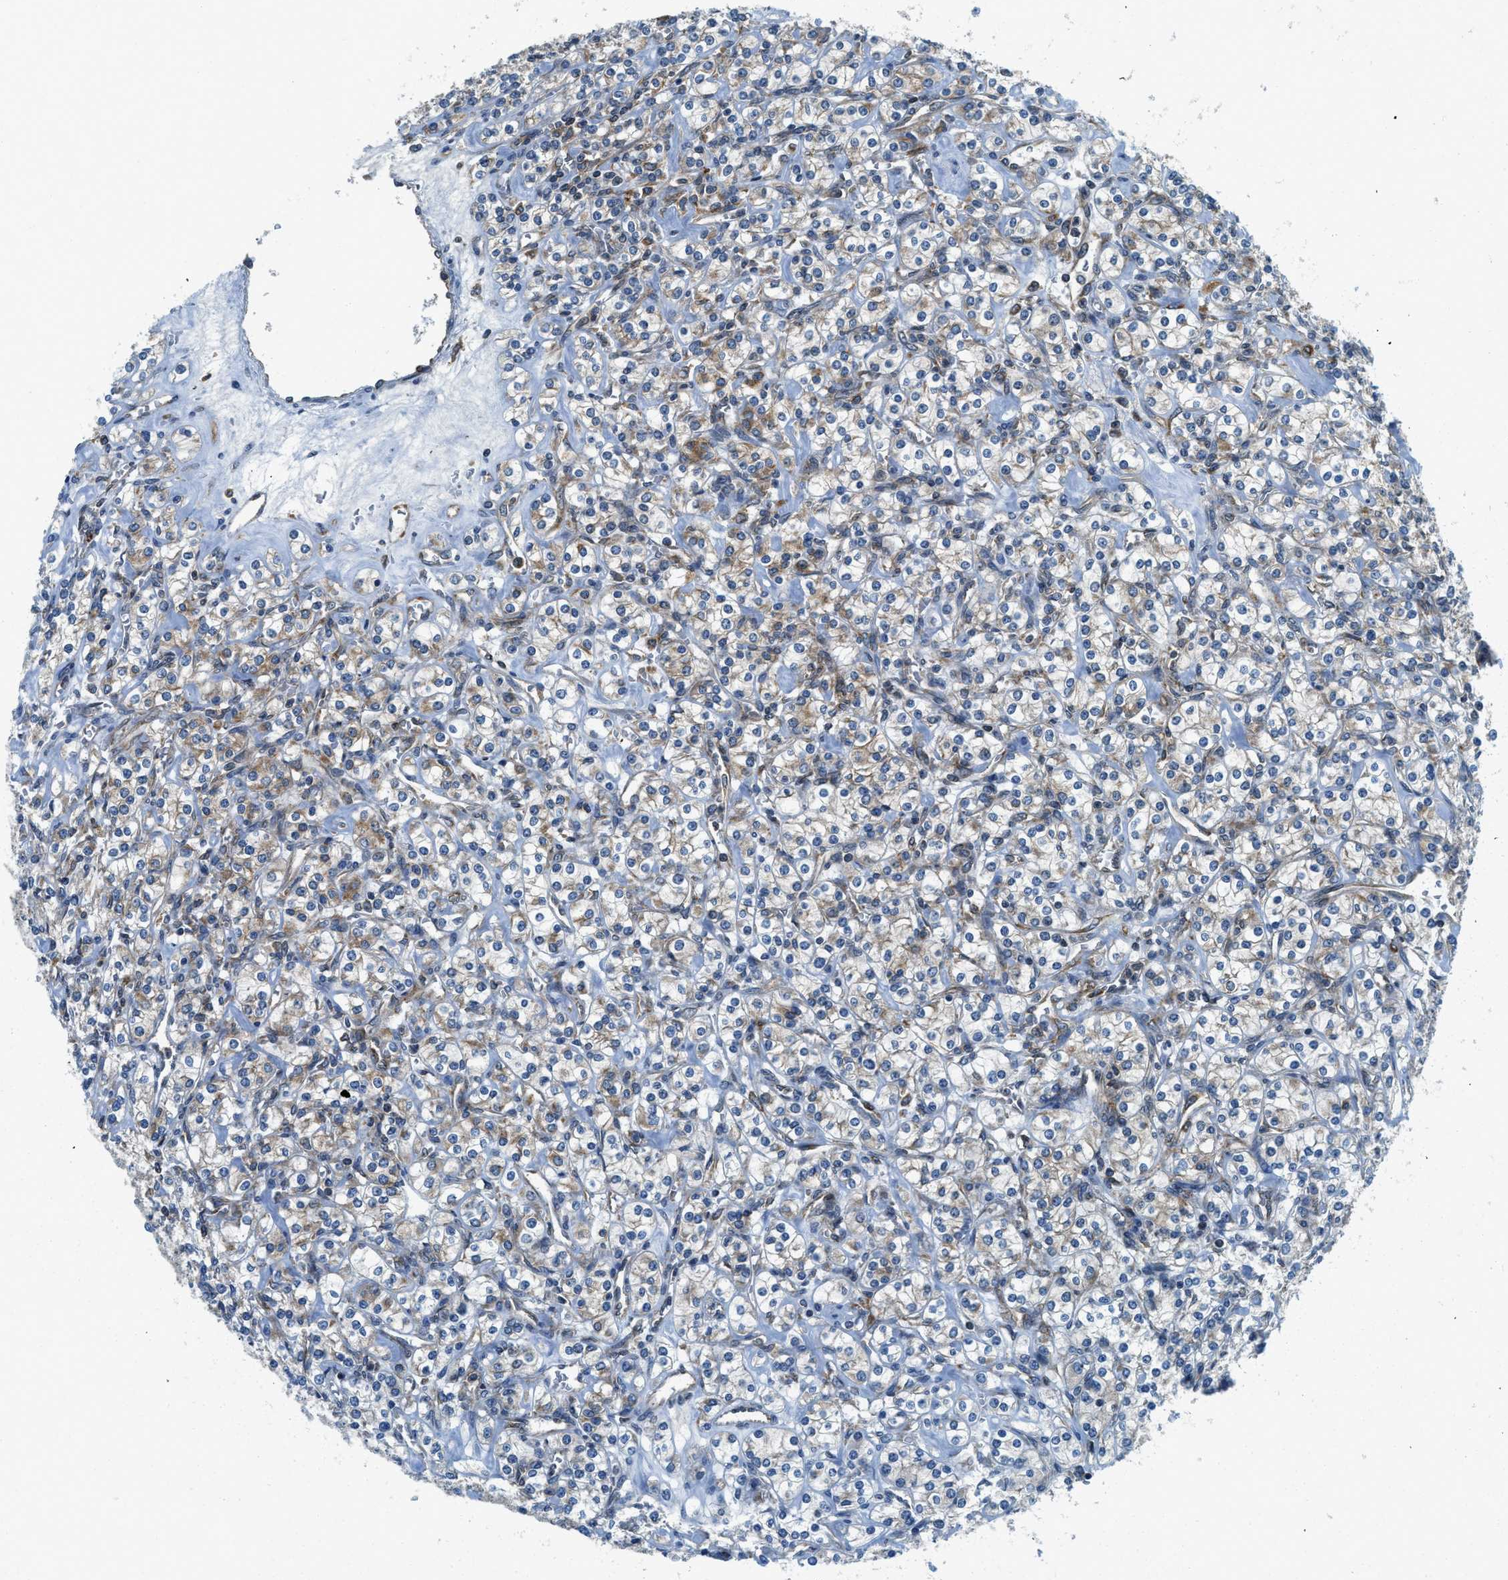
{"staining": {"intensity": "moderate", "quantity": "<25%", "location": "cytoplasmic/membranous"}, "tissue": "renal cancer", "cell_type": "Tumor cells", "image_type": "cancer", "snomed": [{"axis": "morphology", "description": "Adenocarcinoma, NOS"}, {"axis": "topography", "description": "Kidney"}], "caption": "IHC of human renal cancer (adenocarcinoma) reveals low levels of moderate cytoplasmic/membranous positivity in about <25% of tumor cells. (brown staining indicates protein expression, while blue staining denotes nuclei).", "gene": "BCAP31", "patient": {"sex": "male", "age": 77}}